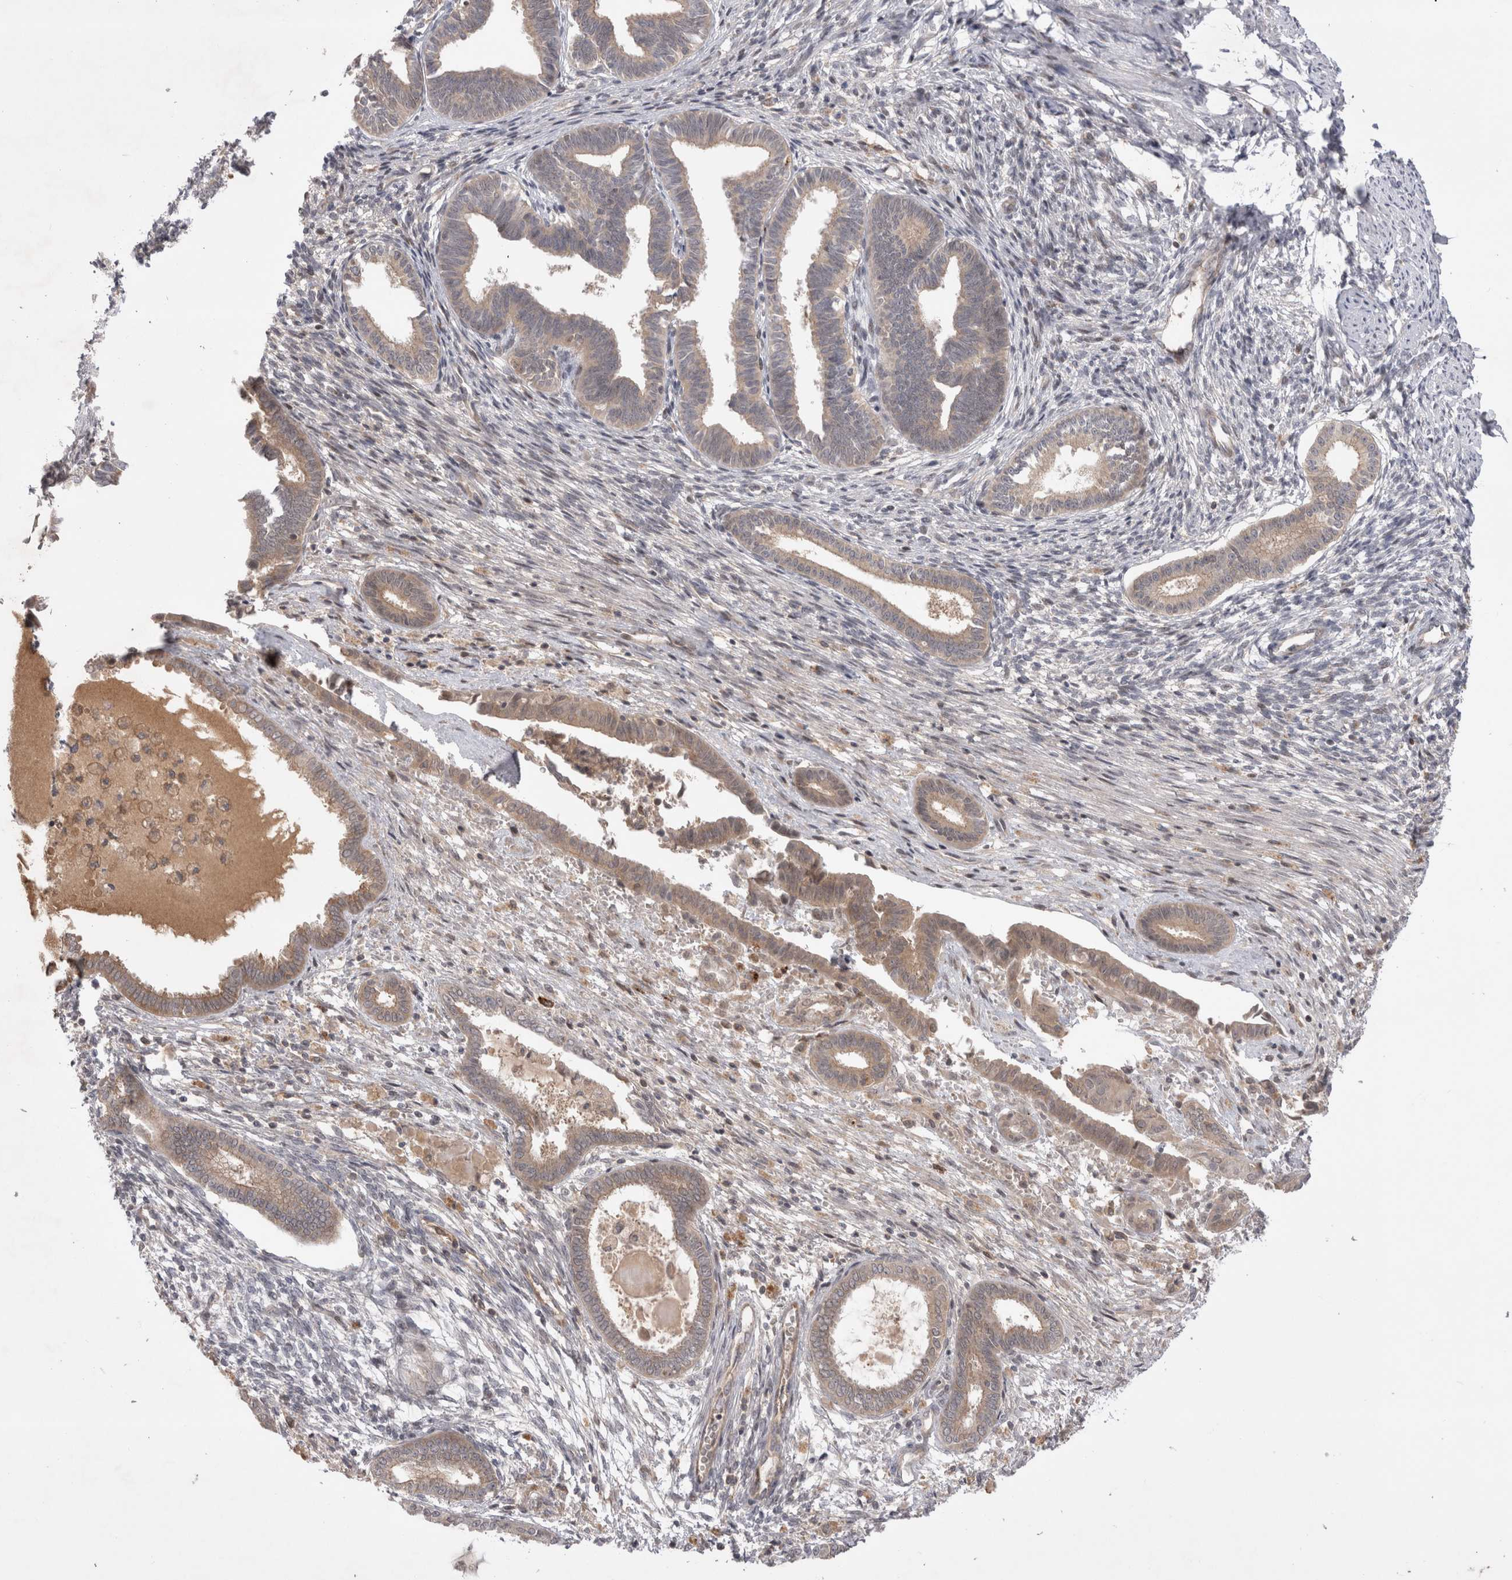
{"staining": {"intensity": "negative", "quantity": "none", "location": "none"}, "tissue": "endometrium", "cell_type": "Cells in endometrial stroma", "image_type": "normal", "snomed": [{"axis": "morphology", "description": "Normal tissue, NOS"}, {"axis": "topography", "description": "Endometrium"}], "caption": "Immunohistochemistry image of benign endometrium stained for a protein (brown), which reveals no staining in cells in endometrial stroma.", "gene": "PLEKHM1", "patient": {"sex": "female", "age": 56}}